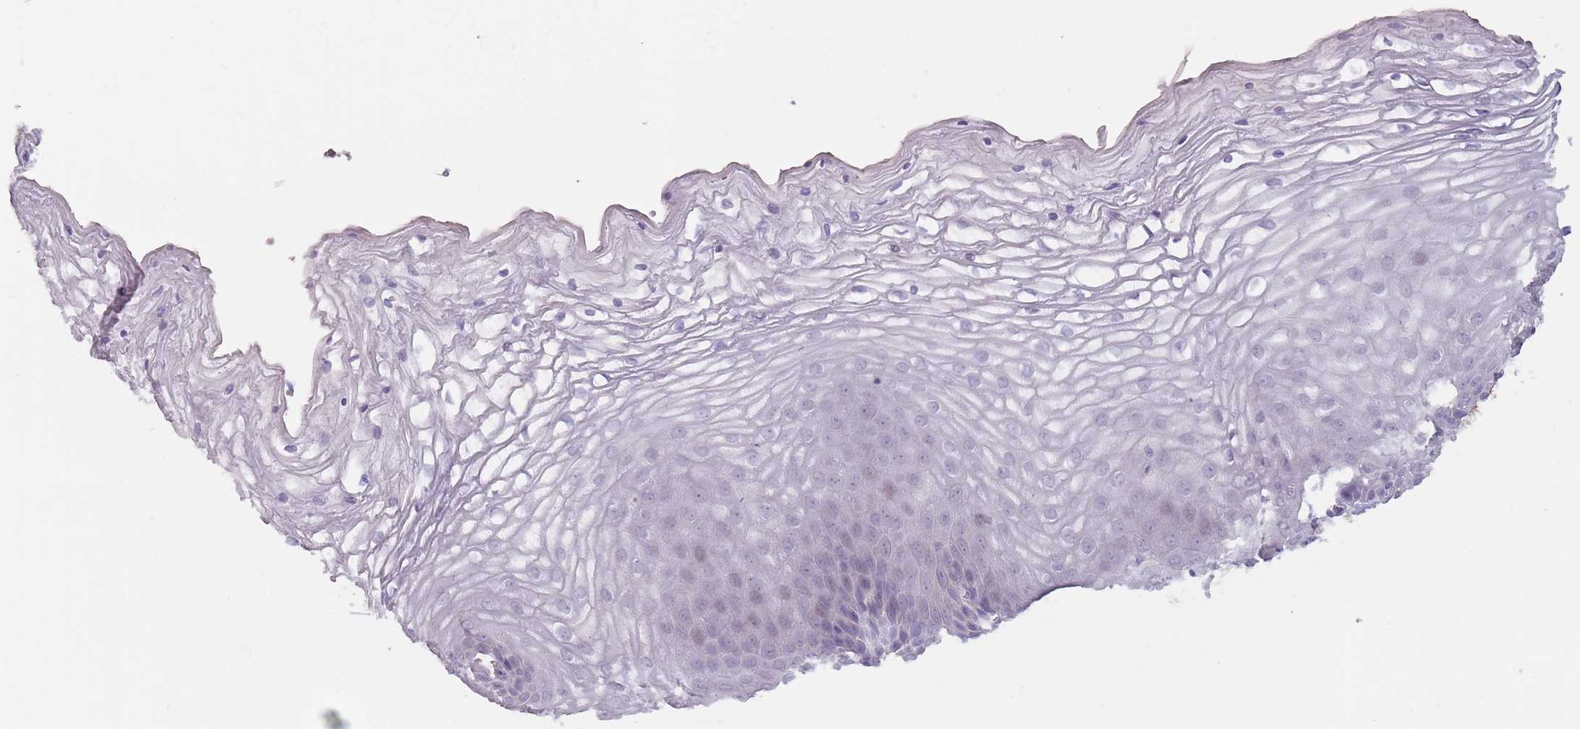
{"staining": {"intensity": "weak", "quantity": "<25%", "location": "nuclear"}, "tissue": "vagina", "cell_type": "Squamous epithelial cells", "image_type": "normal", "snomed": [{"axis": "morphology", "description": "Normal tissue, NOS"}, {"axis": "topography", "description": "Vagina"}, {"axis": "topography", "description": "Cervix"}], "caption": "DAB (3,3'-diaminobenzidine) immunohistochemical staining of unremarkable vagina shows no significant staining in squamous epithelial cells.", "gene": "DXO", "patient": {"sex": "female", "age": 40}}